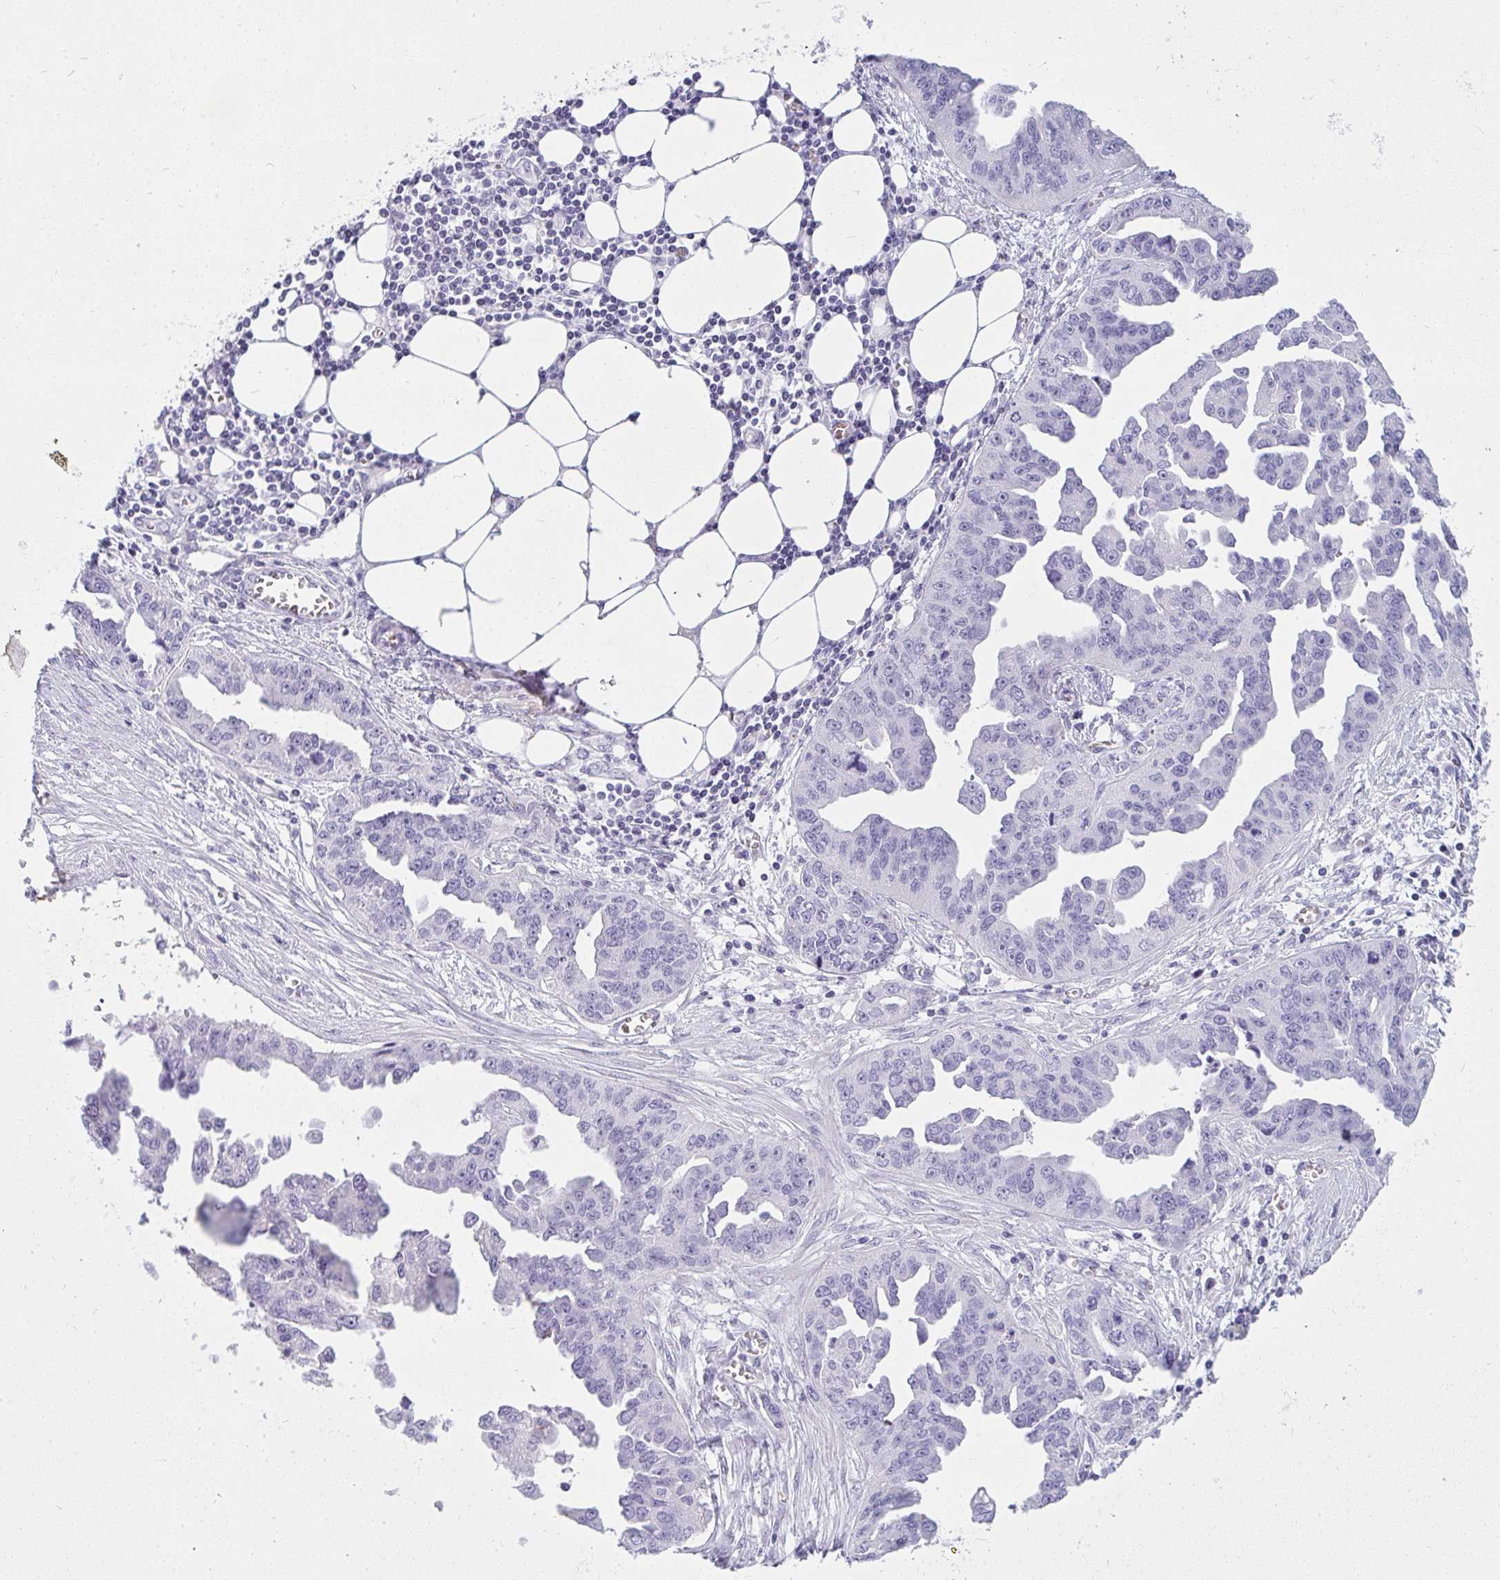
{"staining": {"intensity": "negative", "quantity": "none", "location": "none"}, "tissue": "ovarian cancer", "cell_type": "Tumor cells", "image_type": "cancer", "snomed": [{"axis": "morphology", "description": "Cystadenocarcinoma, serous, NOS"}, {"axis": "topography", "description": "Ovary"}], "caption": "There is no significant positivity in tumor cells of ovarian serous cystadenocarcinoma.", "gene": "ZNF182", "patient": {"sex": "female", "age": 75}}